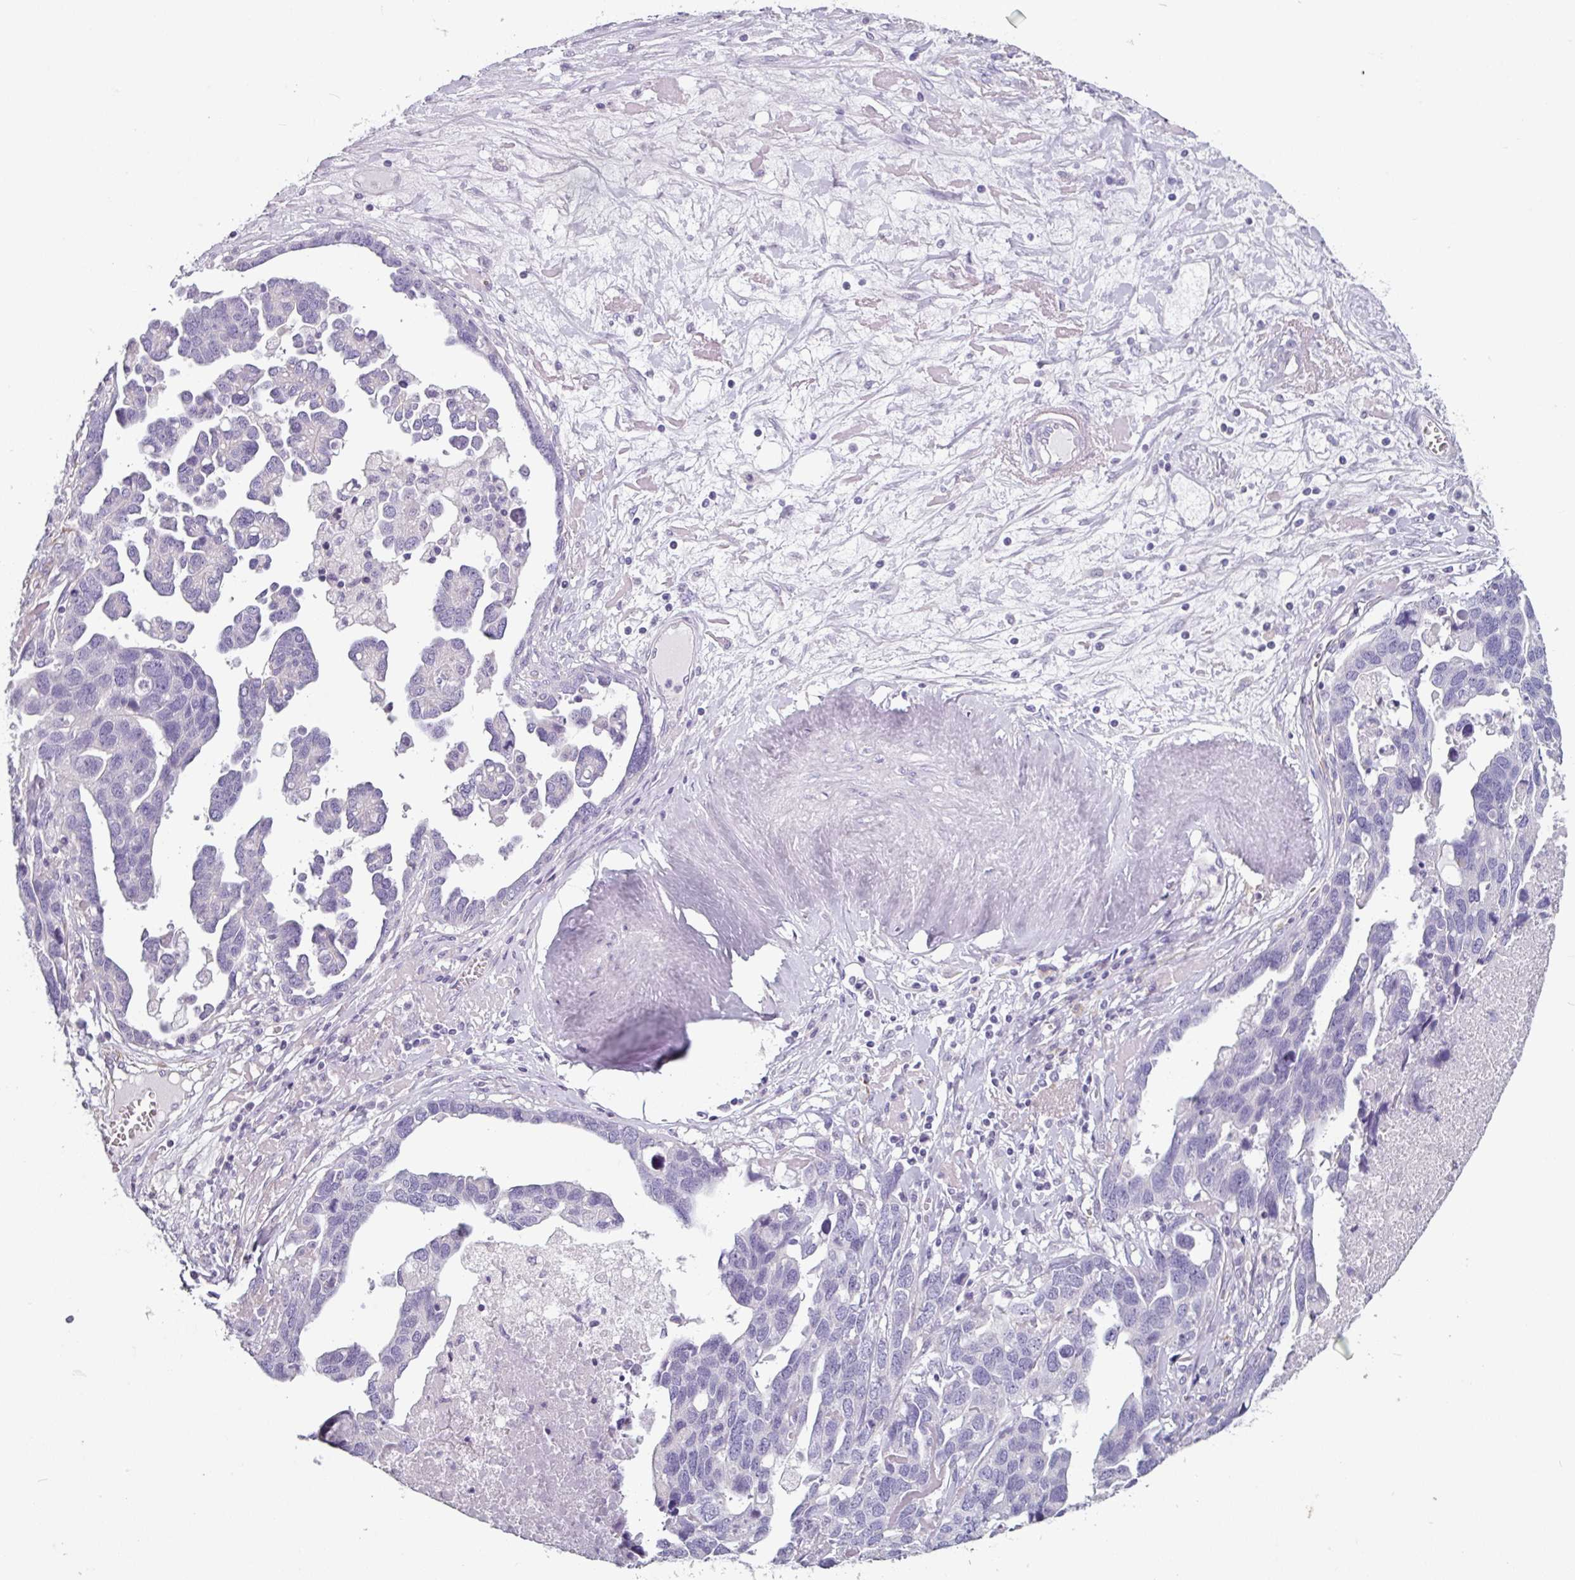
{"staining": {"intensity": "negative", "quantity": "none", "location": "none"}, "tissue": "ovarian cancer", "cell_type": "Tumor cells", "image_type": "cancer", "snomed": [{"axis": "morphology", "description": "Cystadenocarcinoma, serous, NOS"}, {"axis": "topography", "description": "Ovary"}], "caption": "High power microscopy micrograph of an immunohistochemistry (IHC) image of ovarian cancer (serous cystadenocarcinoma), revealing no significant staining in tumor cells.", "gene": "SLC17A7", "patient": {"sex": "female", "age": 54}}